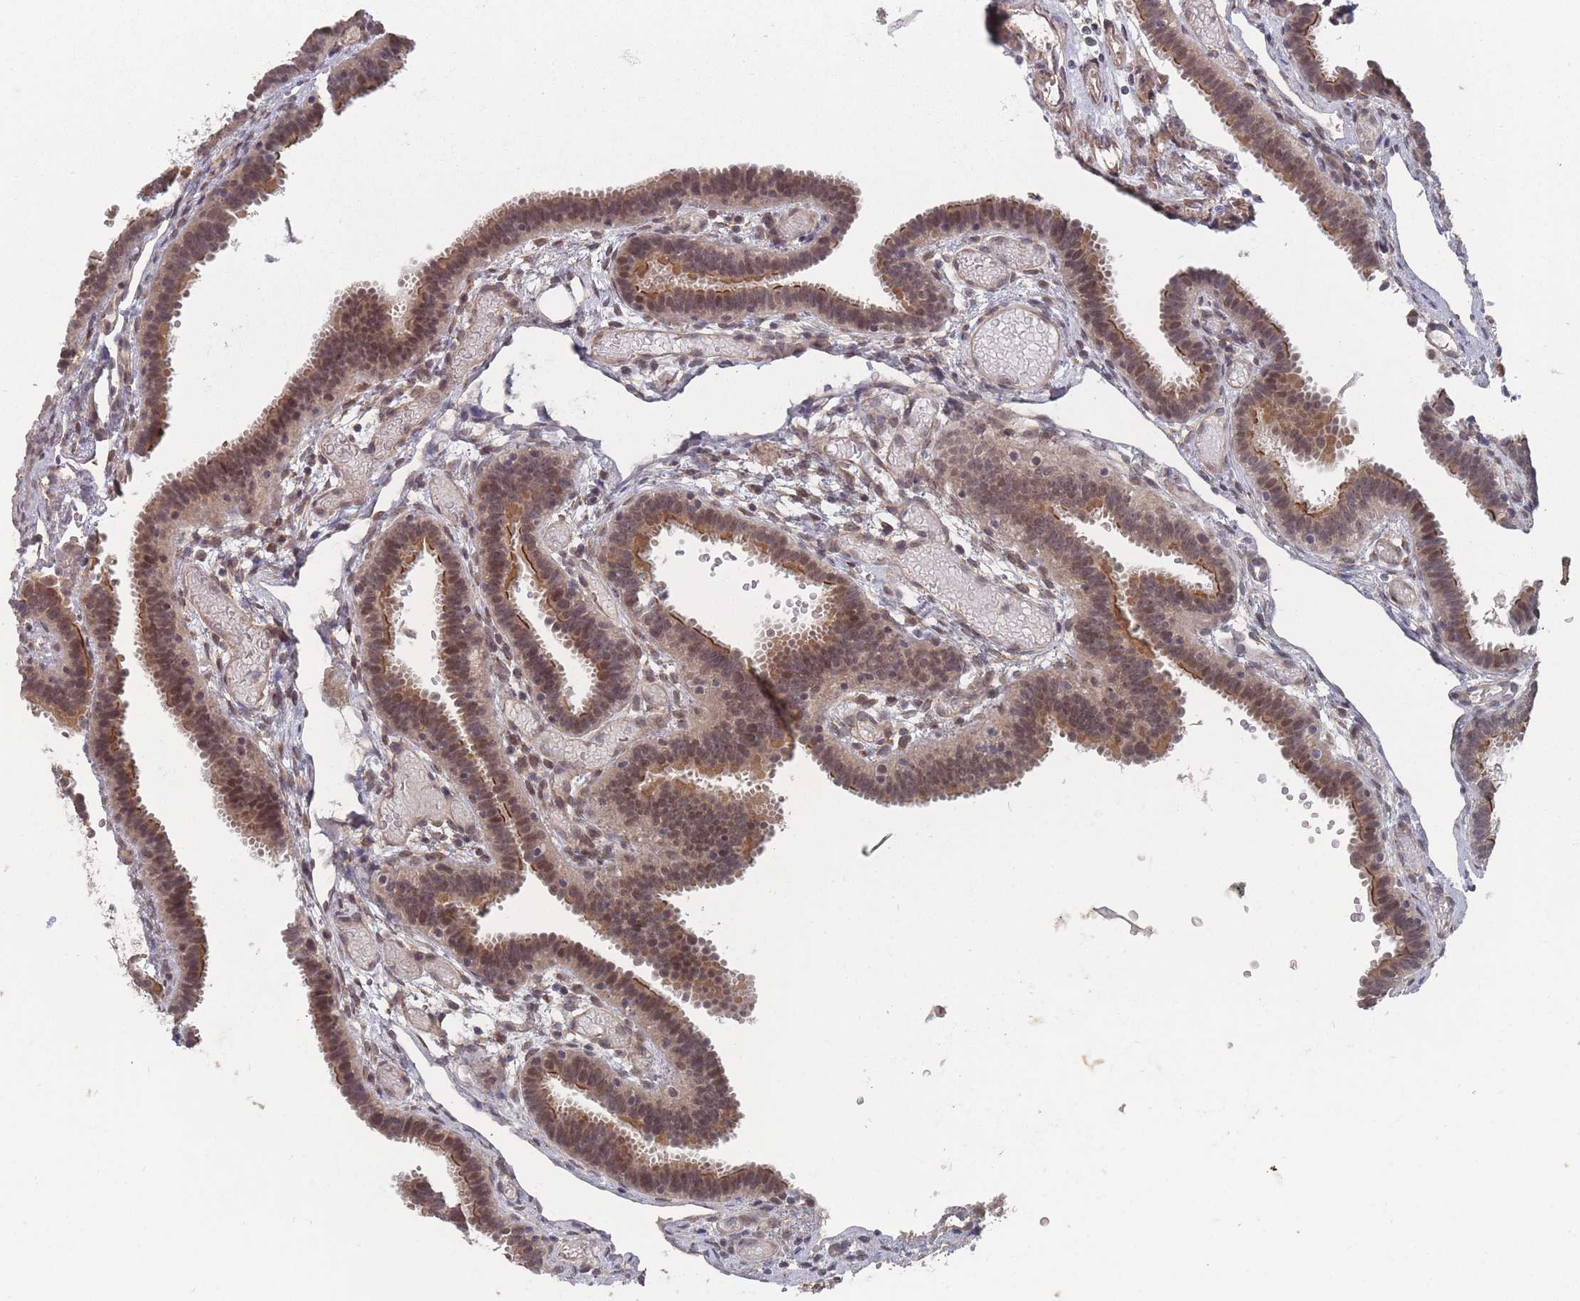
{"staining": {"intensity": "moderate", "quantity": ">75%", "location": "nuclear"}, "tissue": "fallopian tube", "cell_type": "Glandular cells", "image_type": "normal", "snomed": [{"axis": "morphology", "description": "Normal tissue, NOS"}, {"axis": "topography", "description": "Fallopian tube"}], "caption": "Approximately >75% of glandular cells in benign human fallopian tube show moderate nuclear protein expression as visualized by brown immunohistochemical staining.", "gene": "CNTRL", "patient": {"sex": "female", "age": 37}}